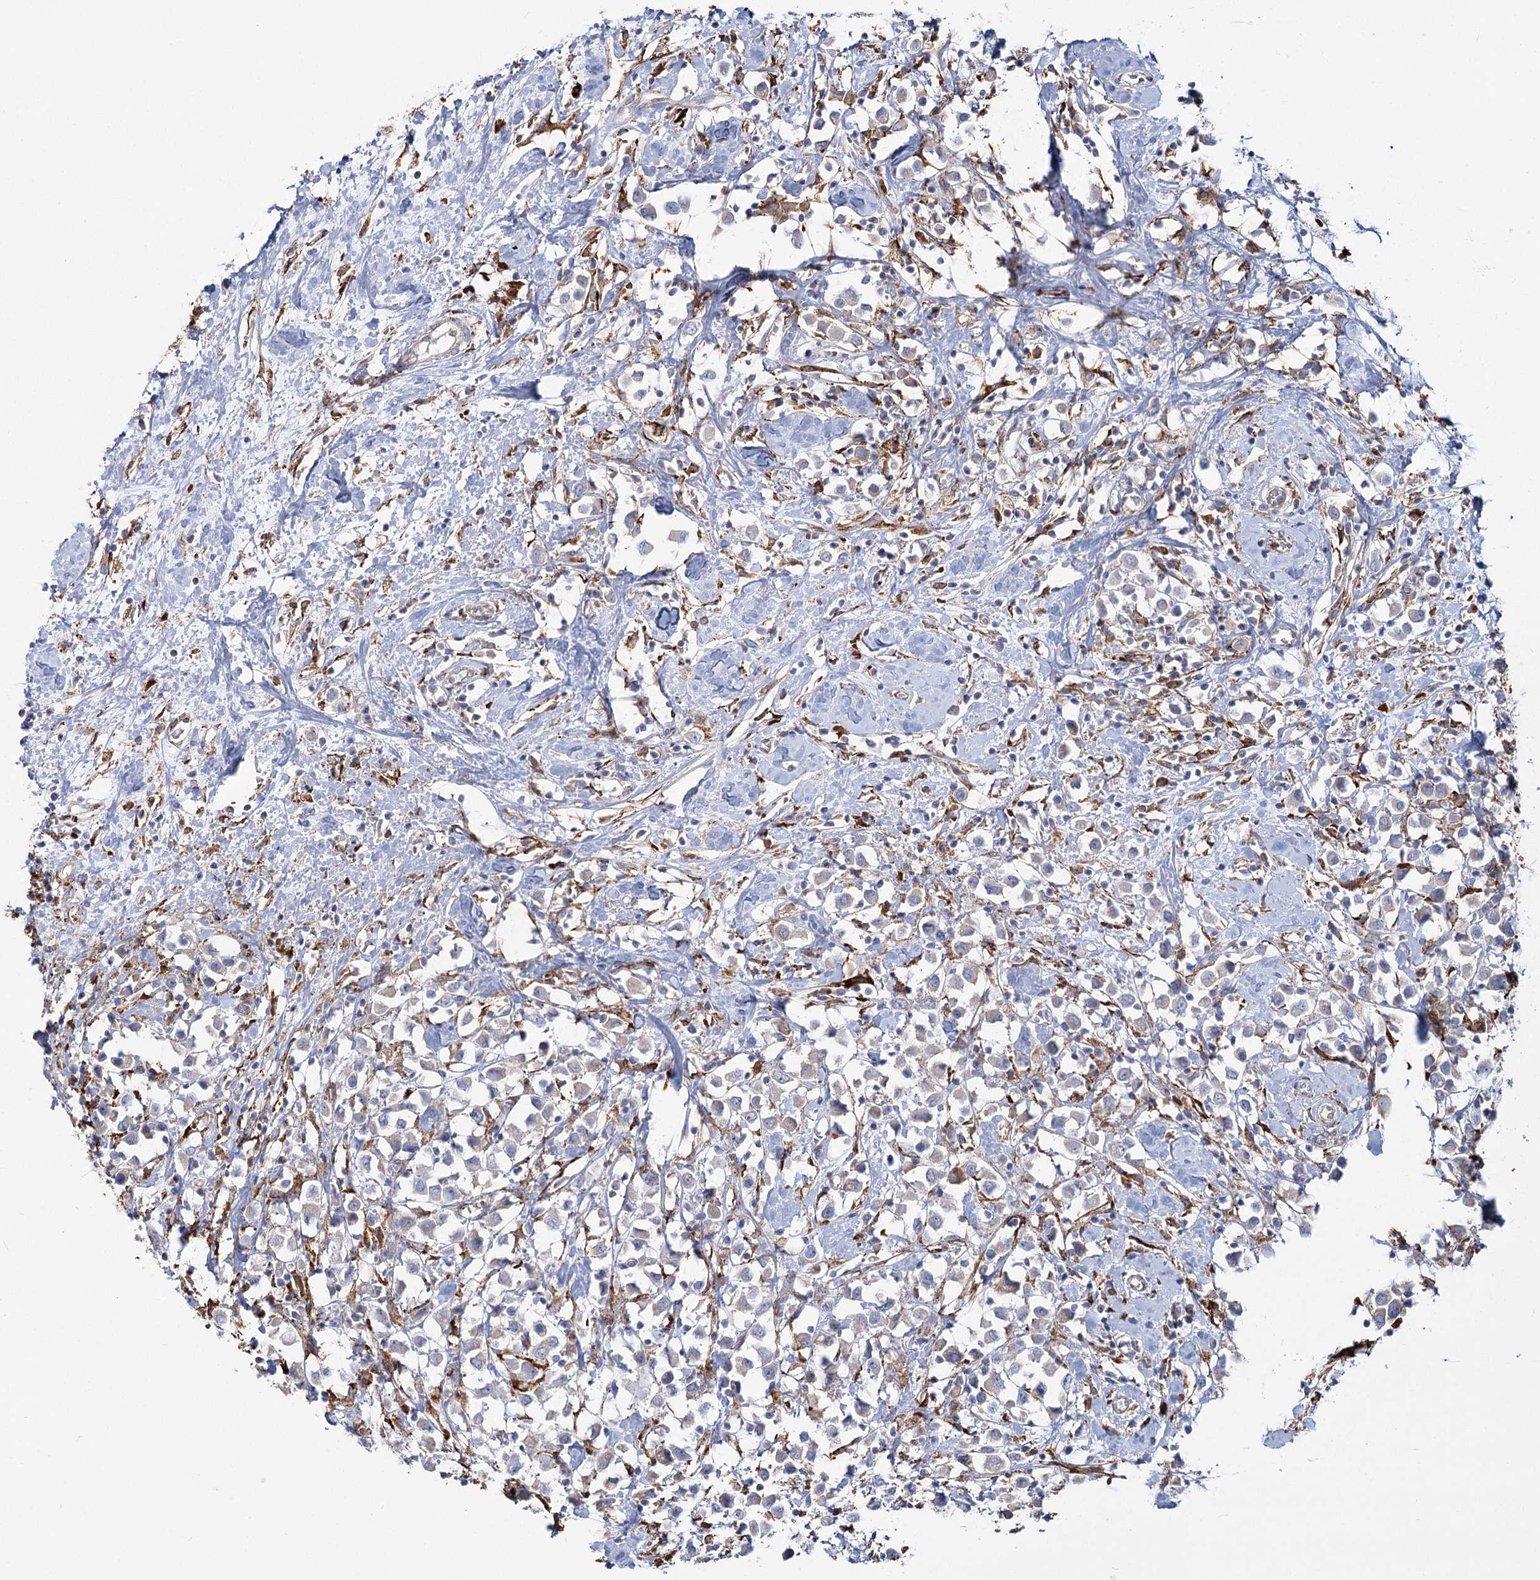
{"staining": {"intensity": "negative", "quantity": "none", "location": "none"}, "tissue": "breast cancer", "cell_type": "Tumor cells", "image_type": "cancer", "snomed": [{"axis": "morphology", "description": "Duct carcinoma"}, {"axis": "topography", "description": "Breast"}], "caption": "Breast cancer (infiltrating ductal carcinoma) was stained to show a protein in brown. There is no significant expression in tumor cells. (Brightfield microscopy of DAB (3,3'-diaminobenzidine) immunohistochemistry at high magnification).", "gene": "ZCCHC9", "patient": {"sex": "female", "age": 61}}